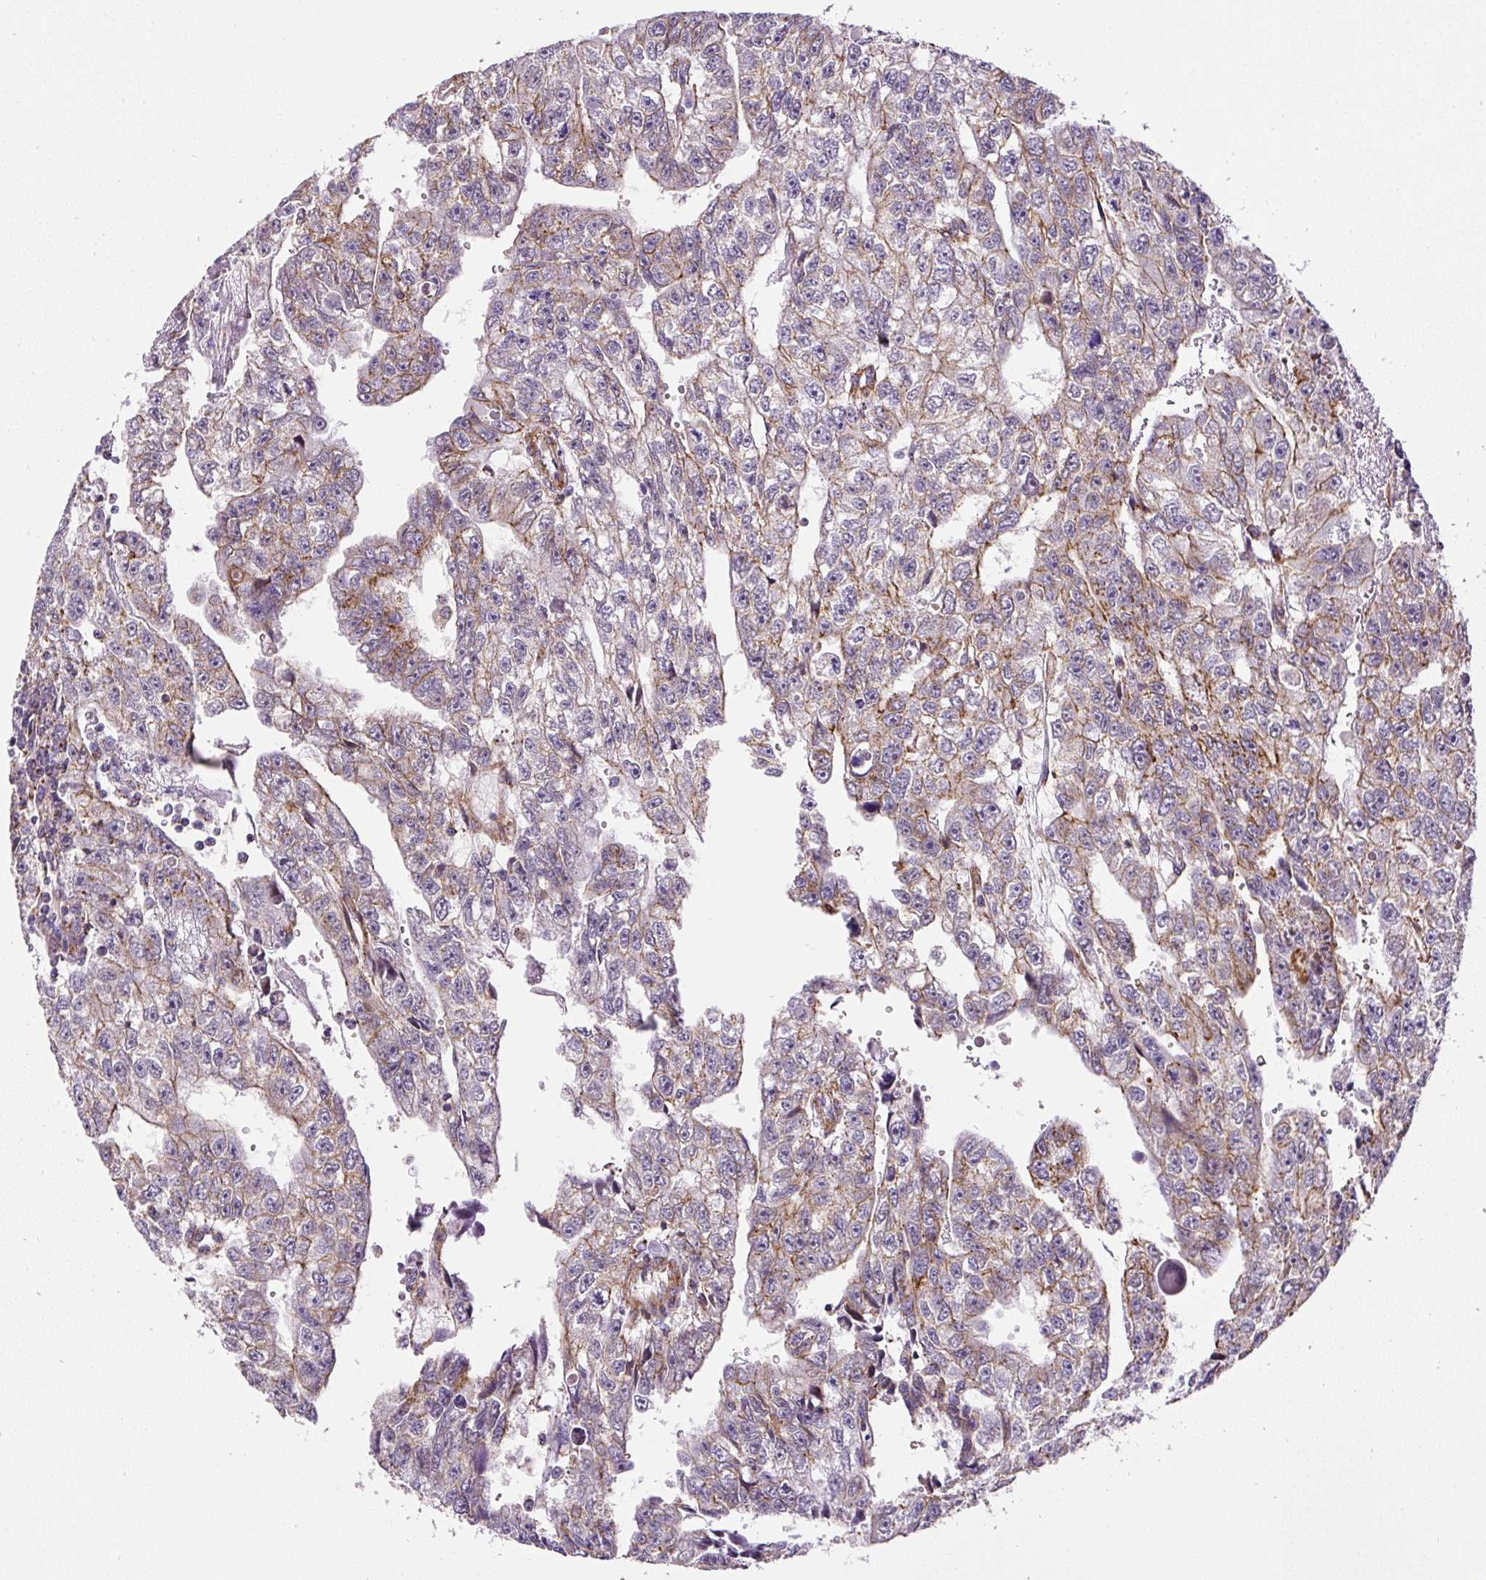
{"staining": {"intensity": "moderate", "quantity": "<25%", "location": "cytoplasmic/membranous"}, "tissue": "testis cancer", "cell_type": "Tumor cells", "image_type": "cancer", "snomed": [{"axis": "morphology", "description": "Carcinoma, Embryonal, NOS"}, {"axis": "topography", "description": "Testis"}], "caption": "A brown stain highlights moderate cytoplasmic/membranous expression of a protein in embryonal carcinoma (testis) tumor cells. (brown staining indicates protein expression, while blue staining denotes nuclei).", "gene": "RNF170", "patient": {"sex": "male", "age": 20}}